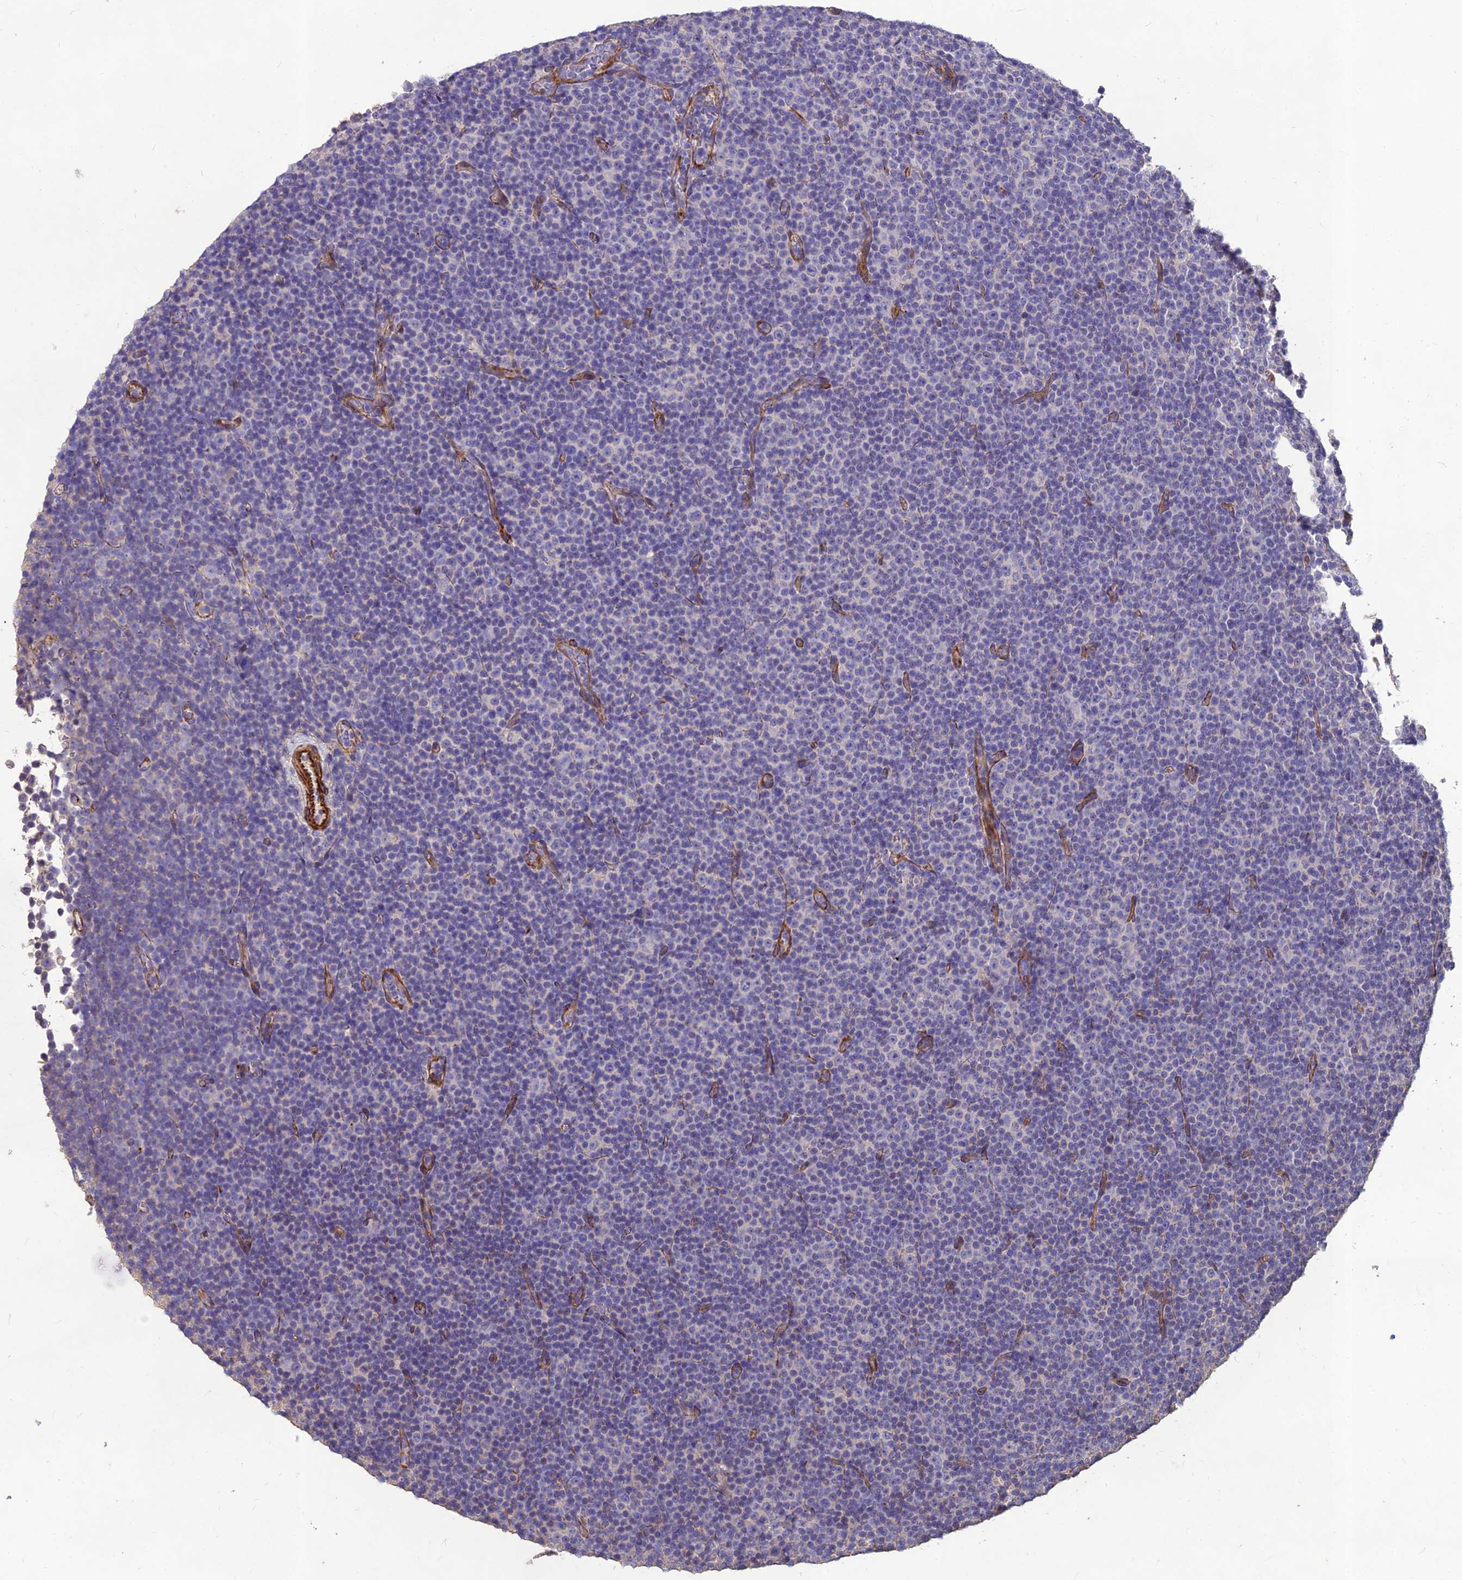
{"staining": {"intensity": "negative", "quantity": "none", "location": "none"}, "tissue": "lymphoma", "cell_type": "Tumor cells", "image_type": "cancer", "snomed": [{"axis": "morphology", "description": "Malignant lymphoma, non-Hodgkin's type, Low grade"}, {"axis": "topography", "description": "Lymph node"}], "caption": "Lymphoma was stained to show a protein in brown. There is no significant positivity in tumor cells. Brightfield microscopy of immunohistochemistry stained with DAB (brown) and hematoxylin (blue), captured at high magnification.", "gene": "CLUH", "patient": {"sex": "female", "age": 67}}